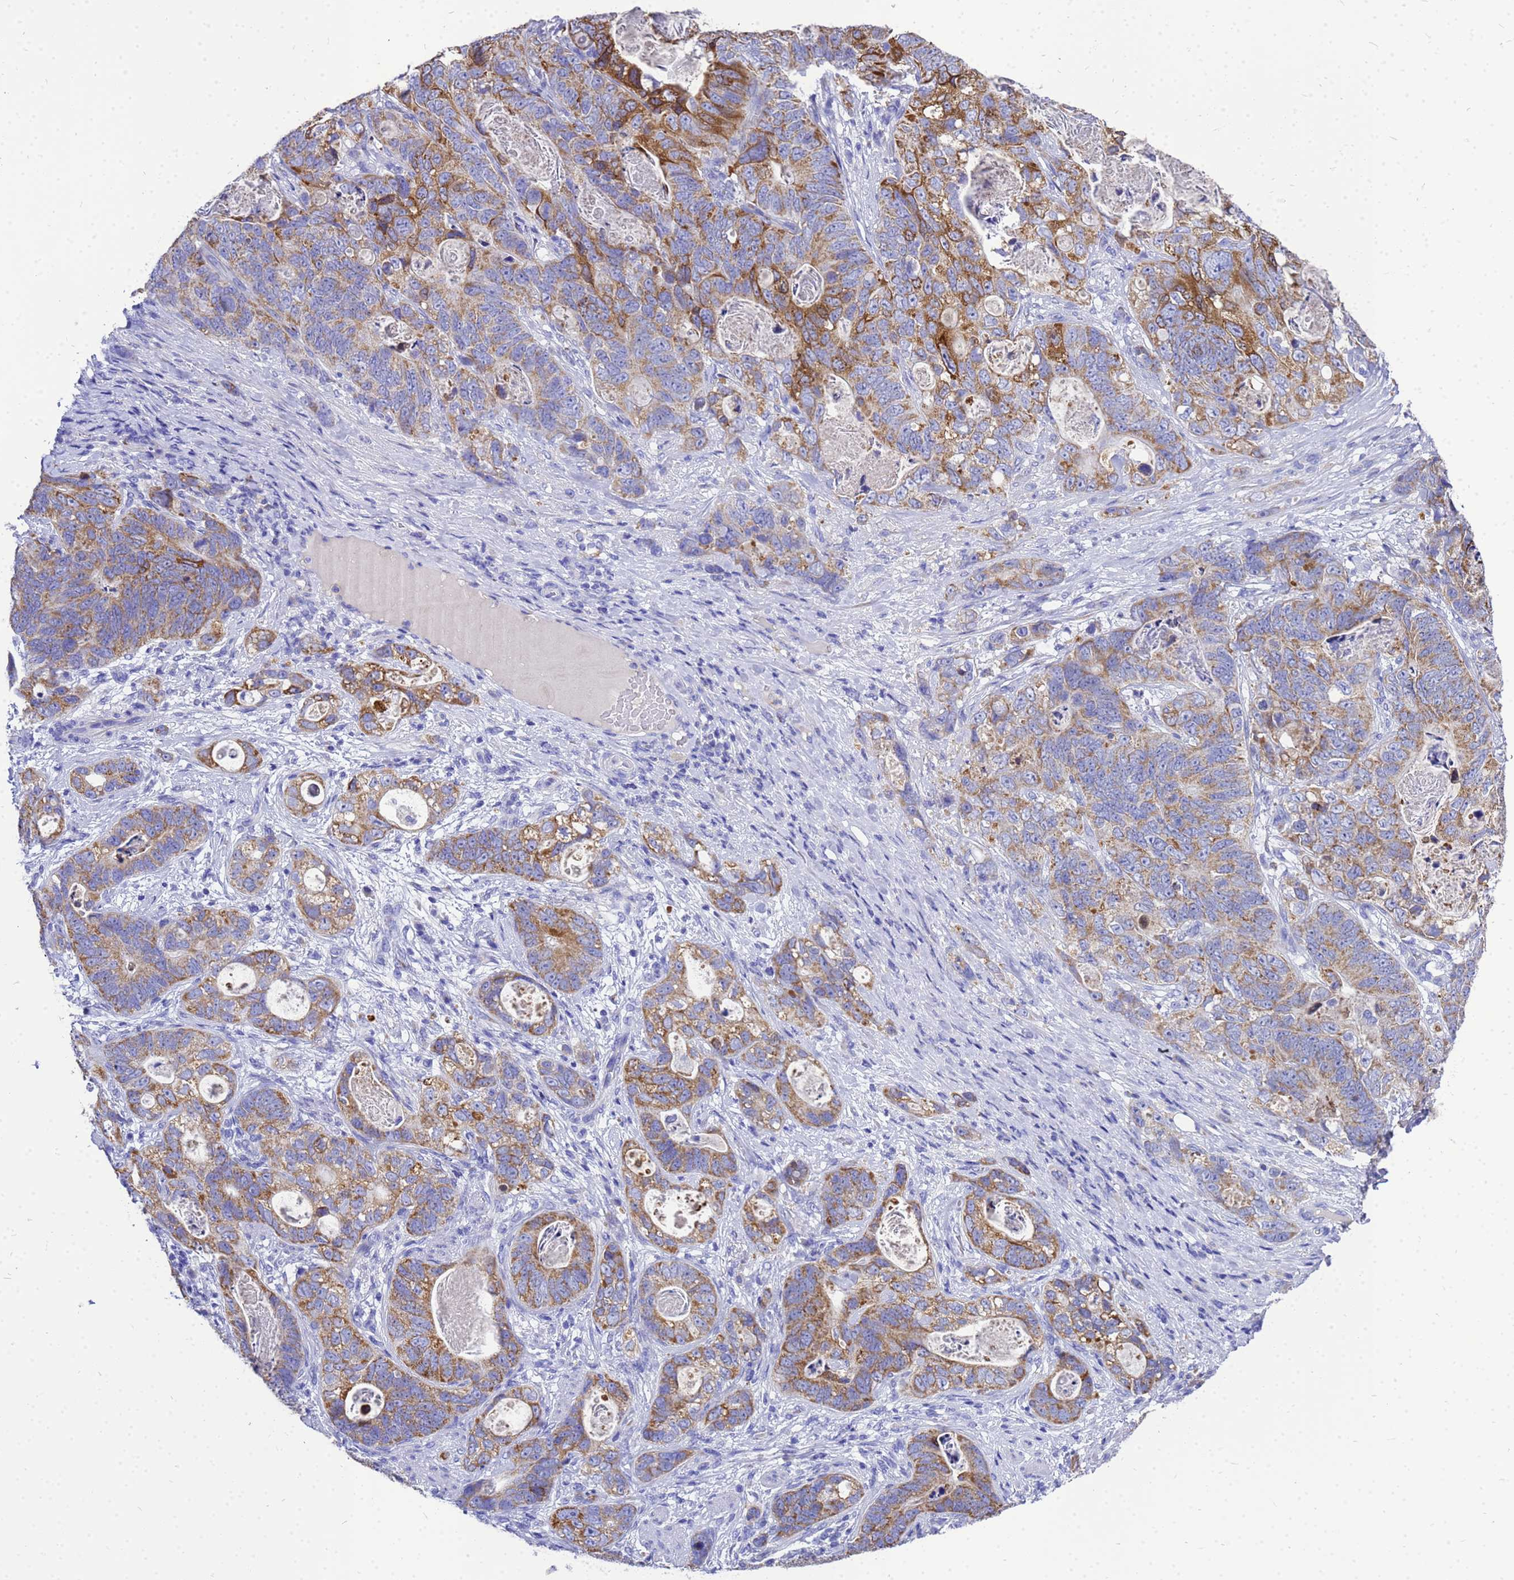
{"staining": {"intensity": "strong", "quantity": "25%-75%", "location": "cytoplasmic/membranous"}, "tissue": "stomach cancer", "cell_type": "Tumor cells", "image_type": "cancer", "snomed": [{"axis": "morphology", "description": "Normal tissue, NOS"}, {"axis": "morphology", "description": "Adenocarcinoma, NOS"}, {"axis": "topography", "description": "Stomach"}], "caption": "Human adenocarcinoma (stomach) stained with a brown dye displays strong cytoplasmic/membranous positive expression in approximately 25%-75% of tumor cells.", "gene": "OR52E2", "patient": {"sex": "female", "age": 89}}